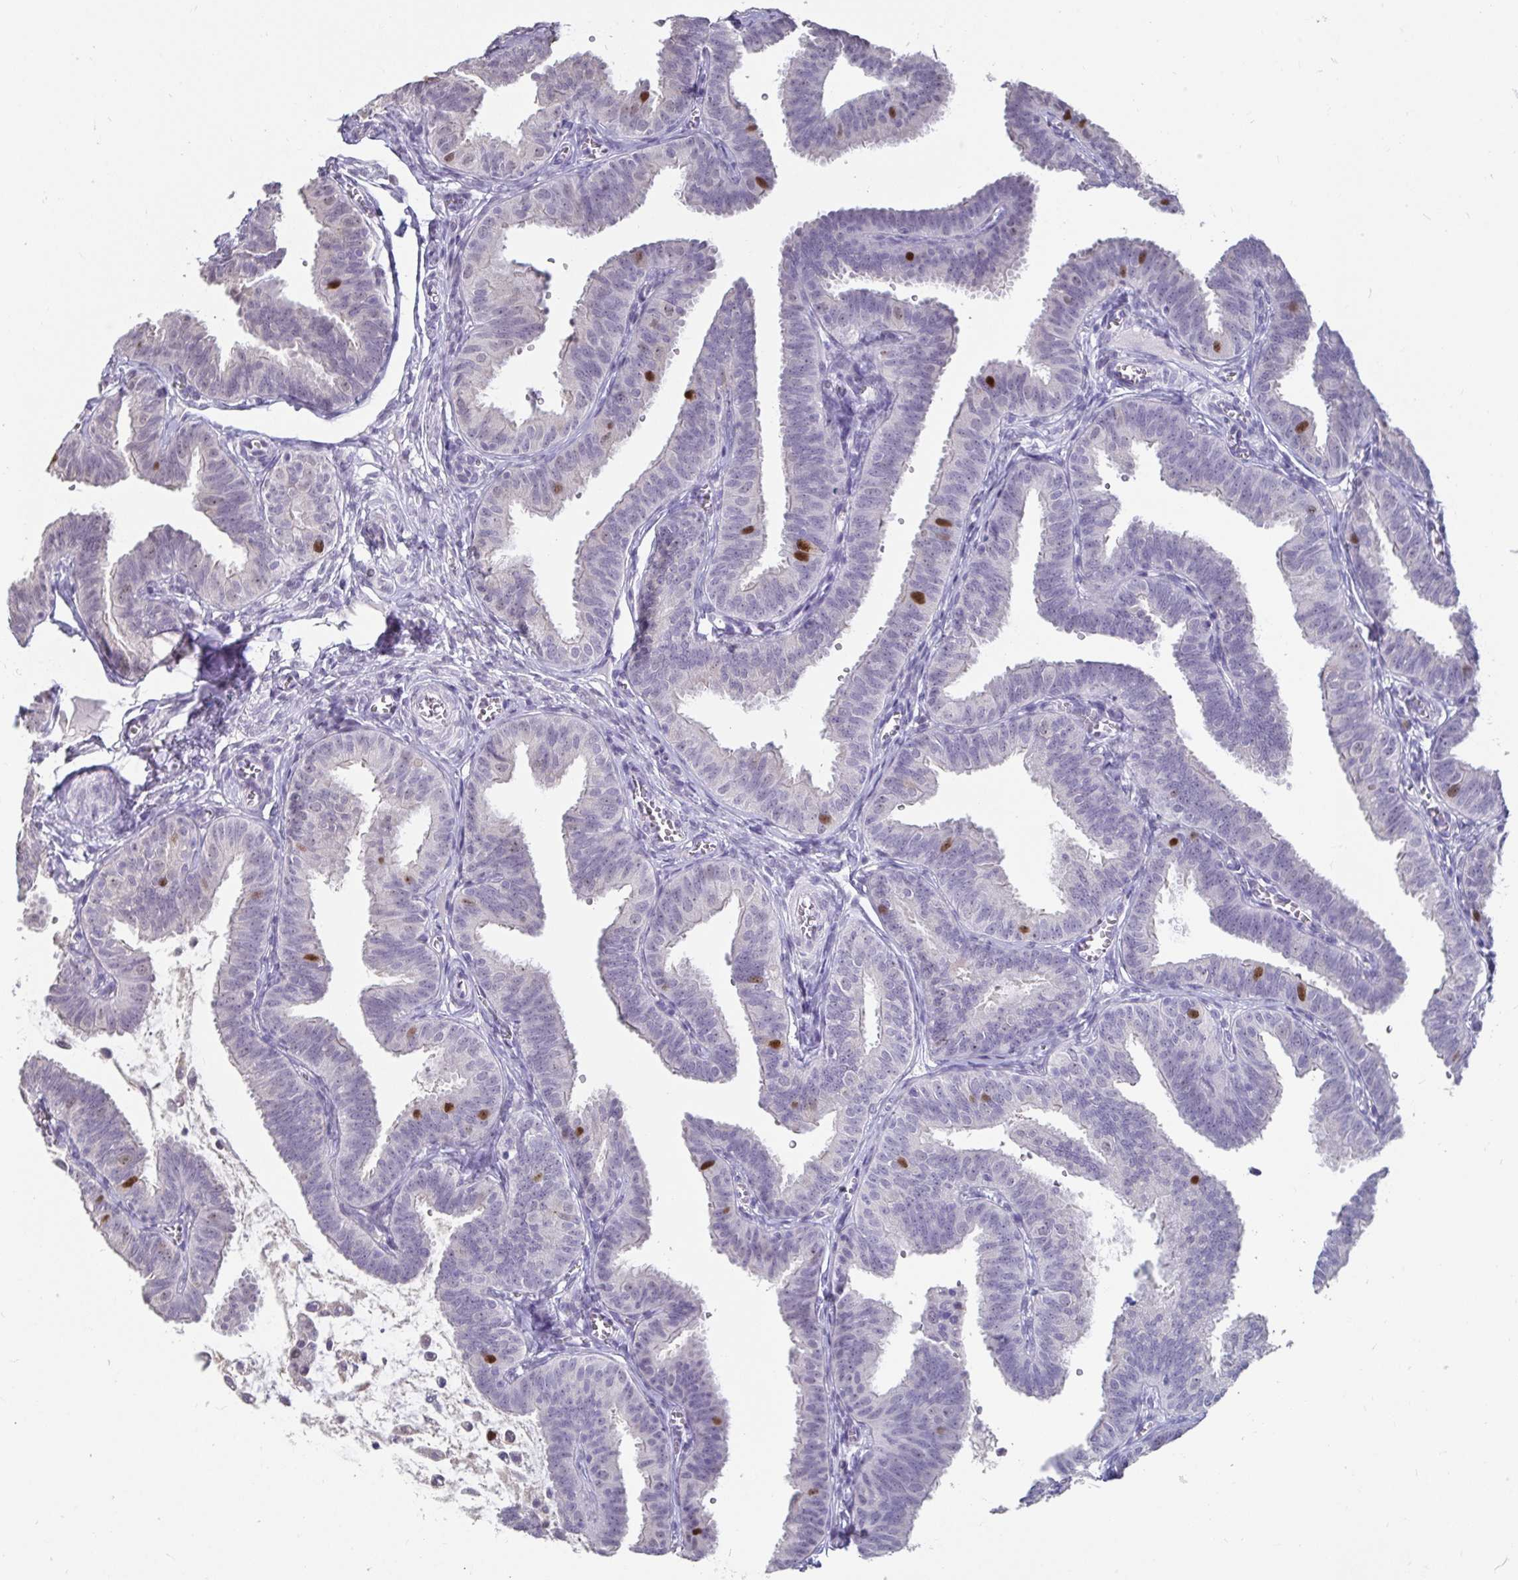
{"staining": {"intensity": "strong", "quantity": "<25%", "location": "nuclear"}, "tissue": "fallopian tube", "cell_type": "Glandular cells", "image_type": "normal", "snomed": [{"axis": "morphology", "description": "Normal tissue, NOS"}, {"axis": "topography", "description": "Fallopian tube"}], "caption": "Immunohistochemistry of unremarkable fallopian tube exhibits medium levels of strong nuclear expression in about <25% of glandular cells.", "gene": "ANLN", "patient": {"sex": "female", "age": 25}}